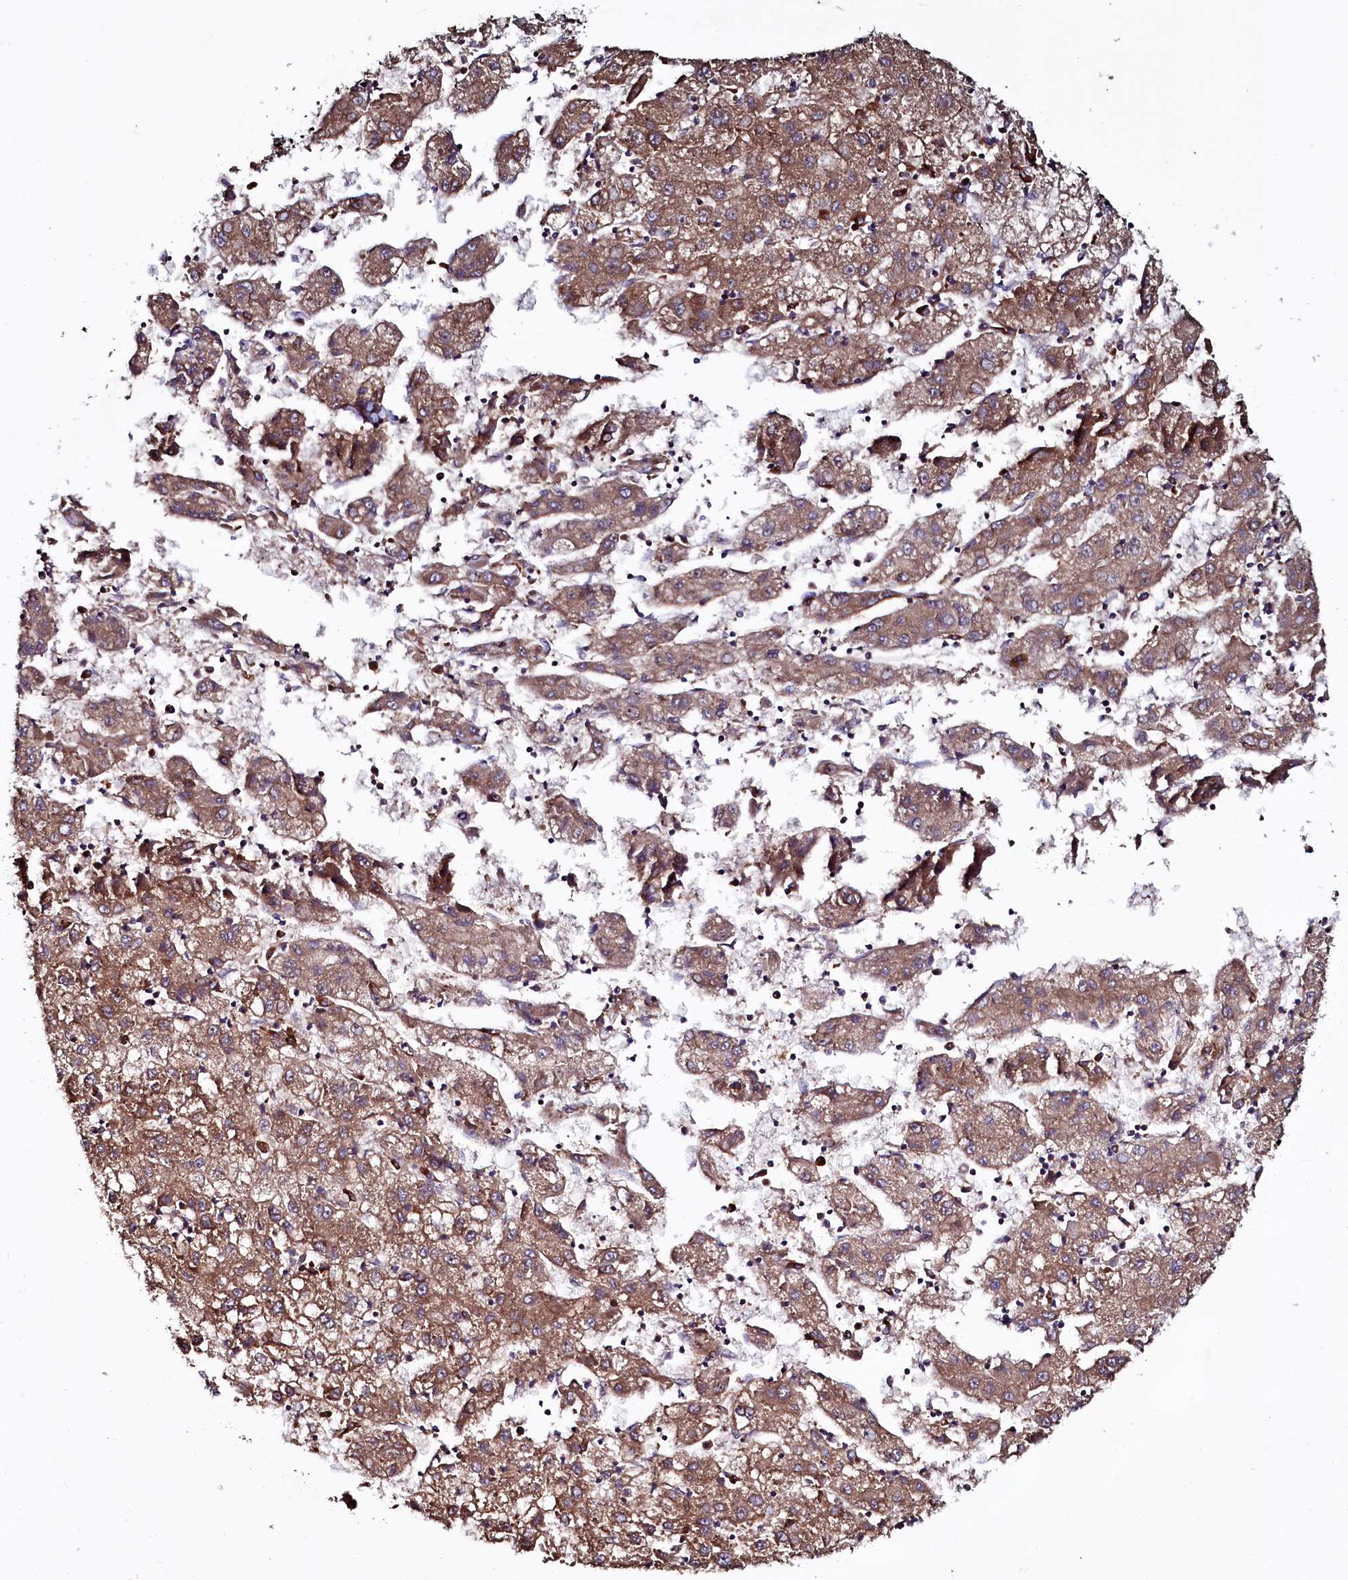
{"staining": {"intensity": "moderate", "quantity": ">75%", "location": "cytoplasmic/membranous"}, "tissue": "liver cancer", "cell_type": "Tumor cells", "image_type": "cancer", "snomed": [{"axis": "morphology", "description": "Carcinoma, Hepatocellular, NOS"}, {"axis": "topography", "description": "Liver"}], "caption": "Immunohistochemistry (IHC) photomicrograph of neoplastic tissue: human liver cancer (hepatocellular carcinoma) stained using IHC demonstrates medium levels of moderate protein expression localized specifically in the cytoplasmic/membranous of tumor cells, appearing as a cytoplasmic/membranous brown color.", "gene": "USPL1", "patient": {"sex": "male", "age": 72}}